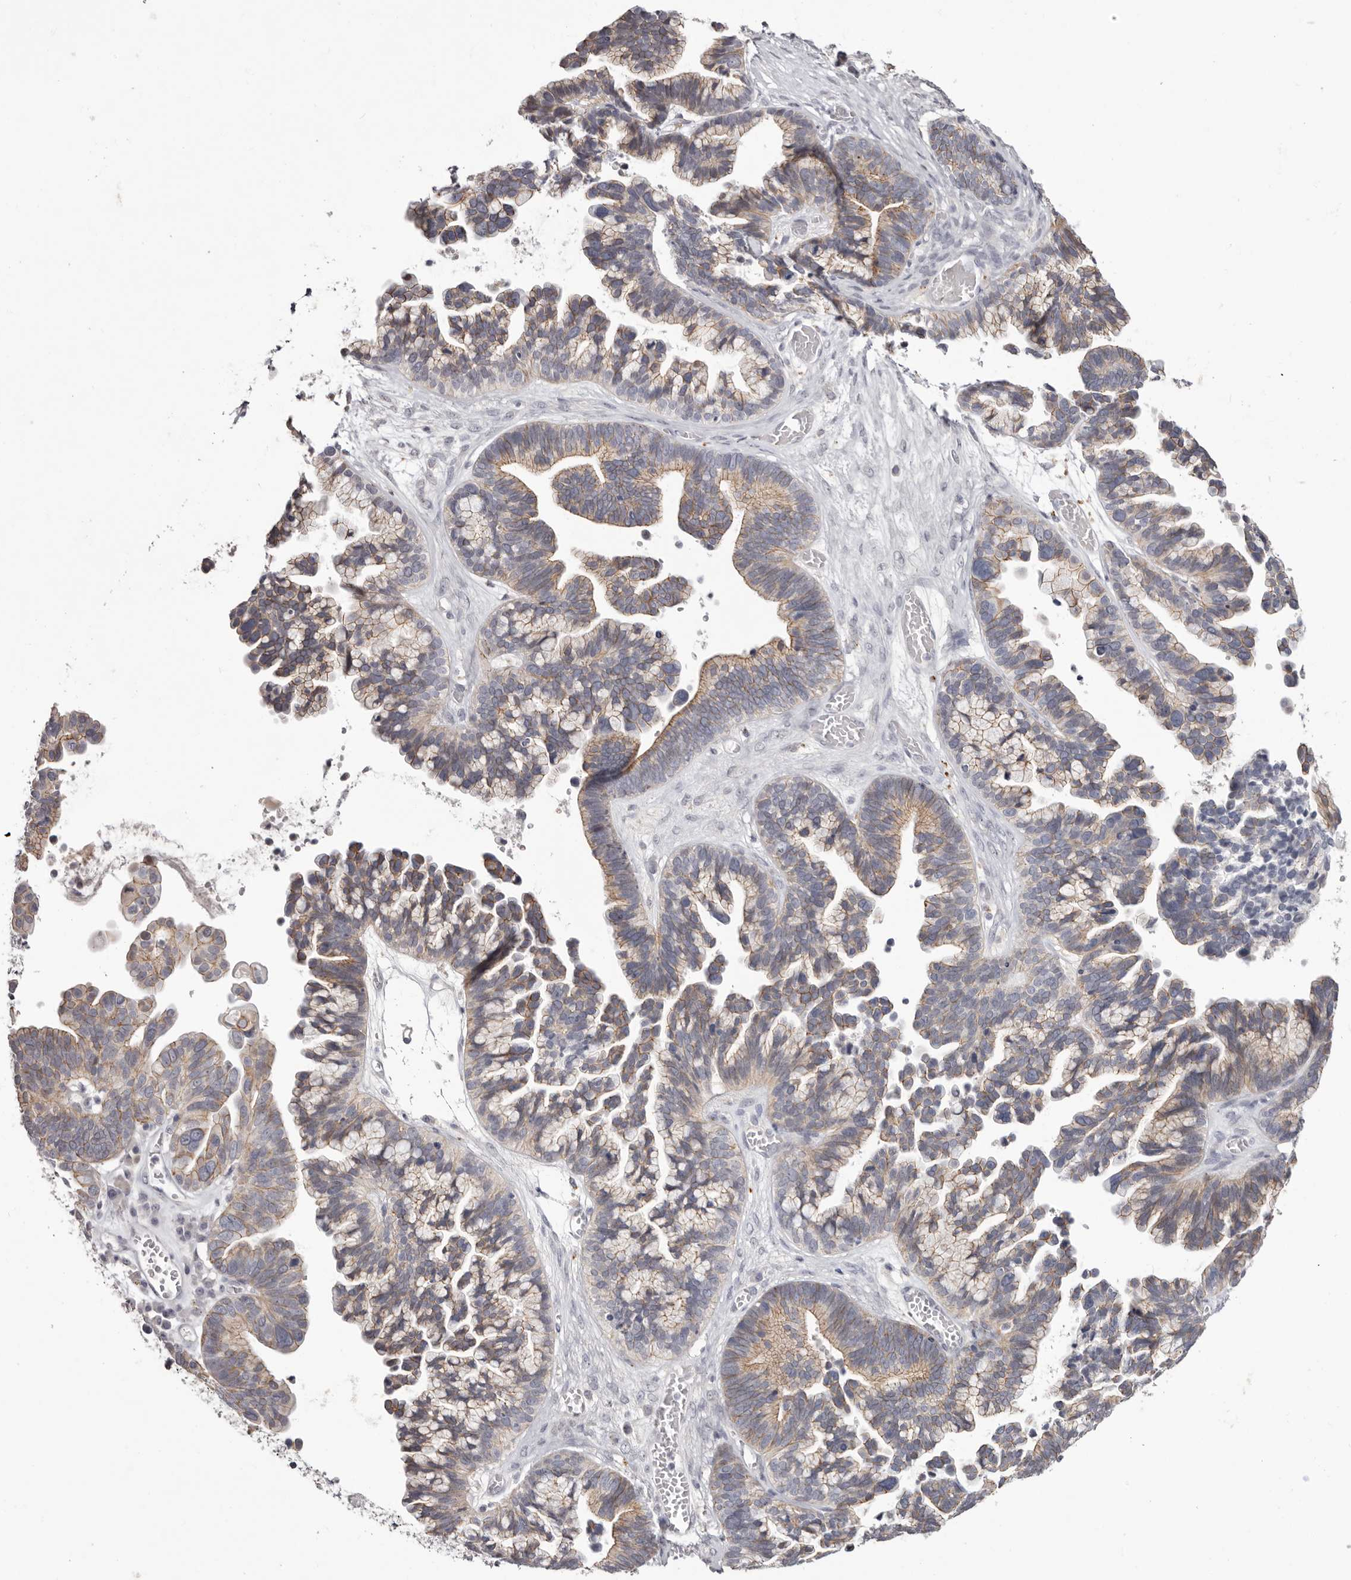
{"staining": {"intensity": "weak", "quantity": ">75%", "location": "cytoplasmic/membranous"}, "tissue": "ovarian cancer", "cell_type": "Tumor cells", "image_type": "cancer", "snomed": [{"axis": "morphology", "description": "Cystadenocarcinoma, serous, NOS"}, {"axis": "topography", "description": "Ovary"}], "caption": "Ovarian cancer was stained to show a protein in brown. There is low levels of weak cytoplasmic/membranous expression in approximately >75% of tumor cells. (Stains: DAB (3,3'-diaminobenzidine) in brown, nuclei in blue, Microscopy: brightfield microscopy at high magnification).", "gene": "PCDHB6", "patient": {"sex": "female", "age": 56}}